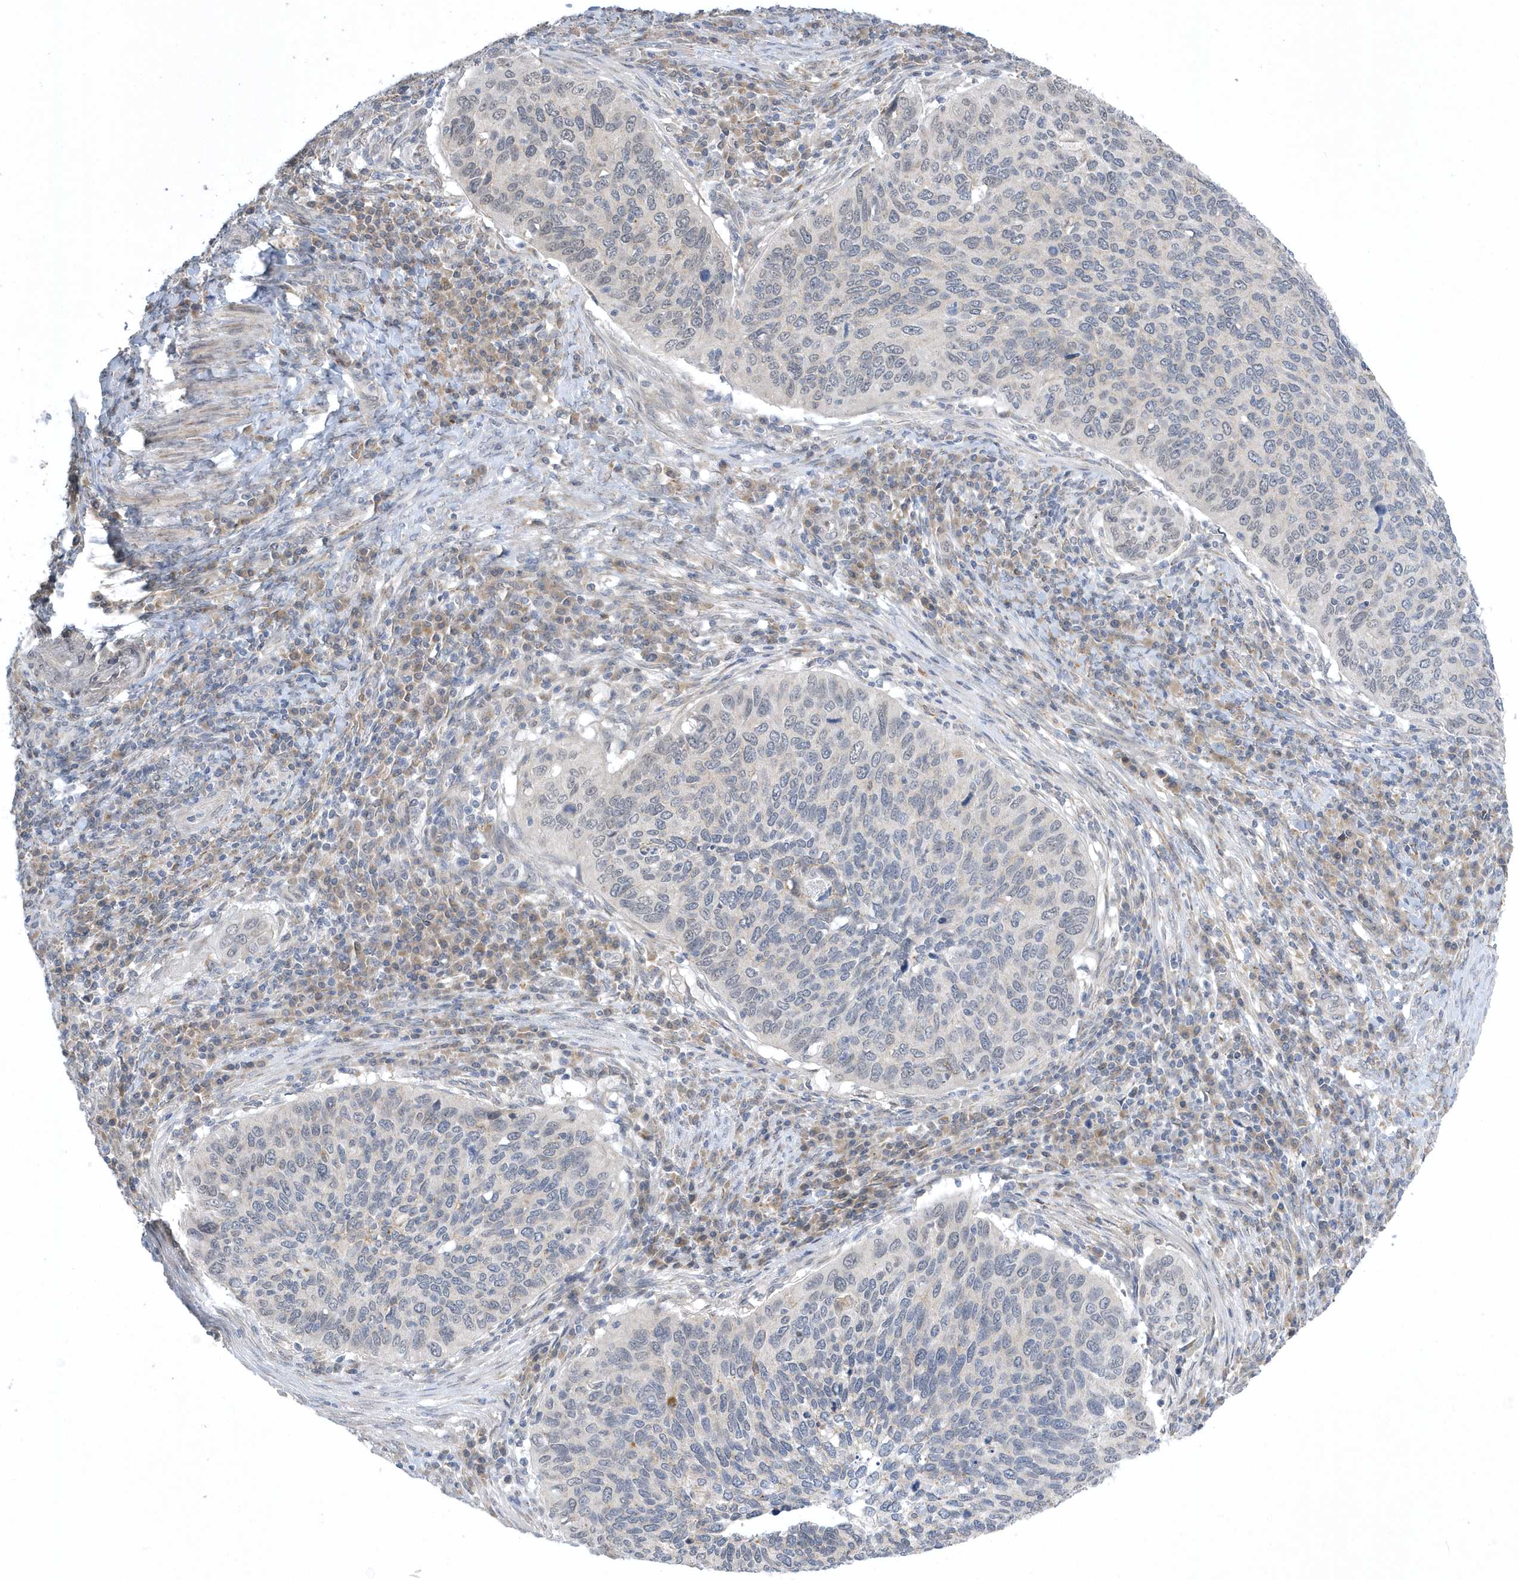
{"staining": {"intensity": "negative", "quantity": "none", "location": "none"}, "tissue": "cervical cancer", "cell_type": "Tumor cells", "image_type": "cancer", "snomed": [{"axis": "morphology", "description": "Squamous cell carcinoma, NOS"}, {"axis": "topography", "description": "Cervix"}], "caption": "Tumor cells are negative for brown protein staining in cervical squamous cell carcinoma. Nuclei are stained in blue.", "gene": "ZC3H12D", "patient": {"sex": "female", "age": 38}}